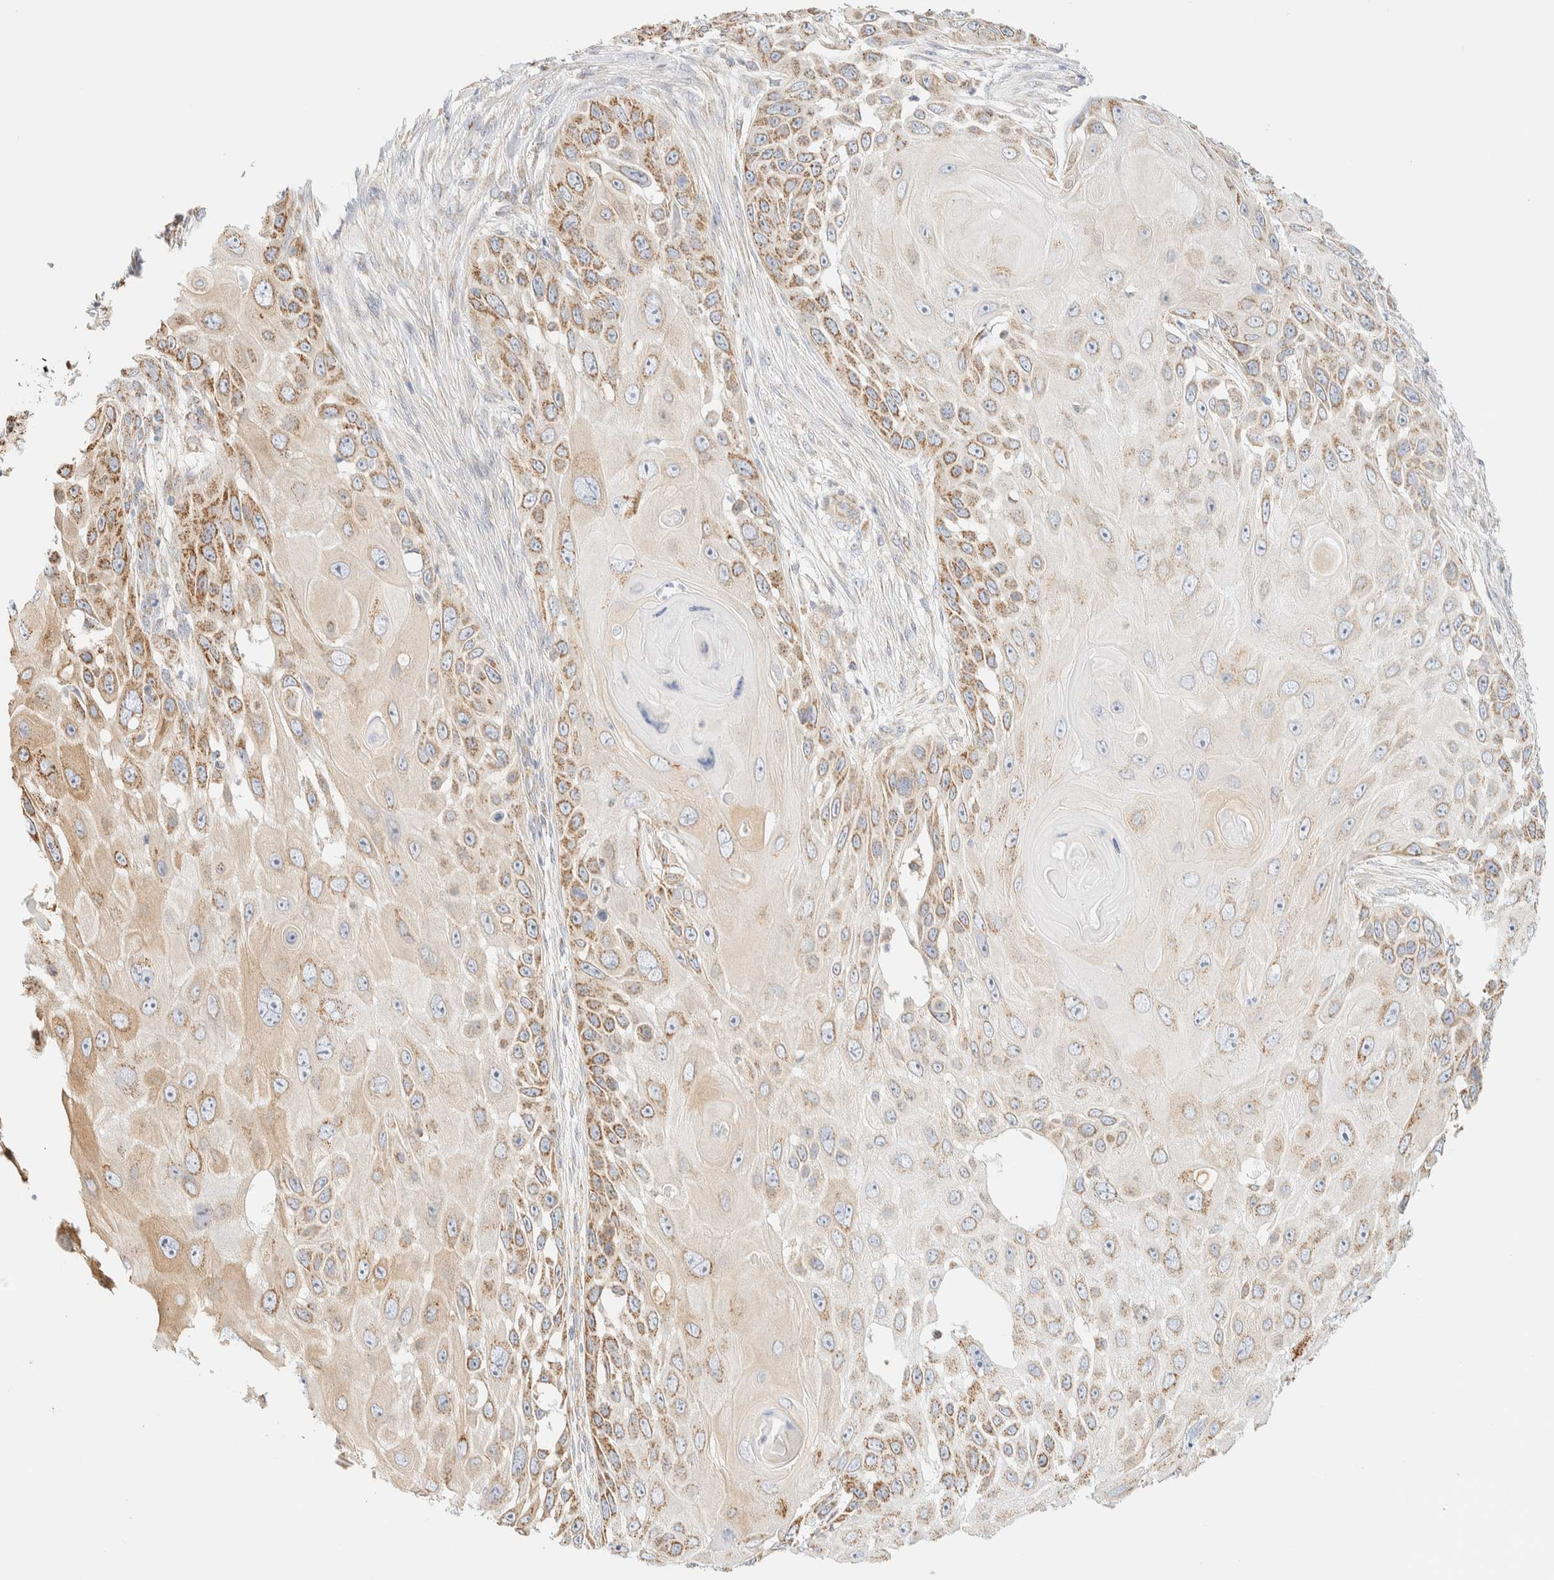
{"staining": {"intensity": "moderate", "quantity": "25%-75%", "location": "cytoplasmic/membranous"}, "tissue": "skin cancer", "cell_type": "Tumor cells", "image_type": "cancer", "snomed": [{"axis": "morphology", "description": "Squamous cell carcinoma, NOS"}, {"axis": "topography", "description": "Skin"}], "caption": "A high-resolution photomicrograph shows IHC staining of skin squamous cell carcinoma, which shows moderate cytoplasmic/membranous expression in approximately 25%-75% of tumor cells.", "gene": "APBB2", "patient": {"sex": "female", "age": 44}}